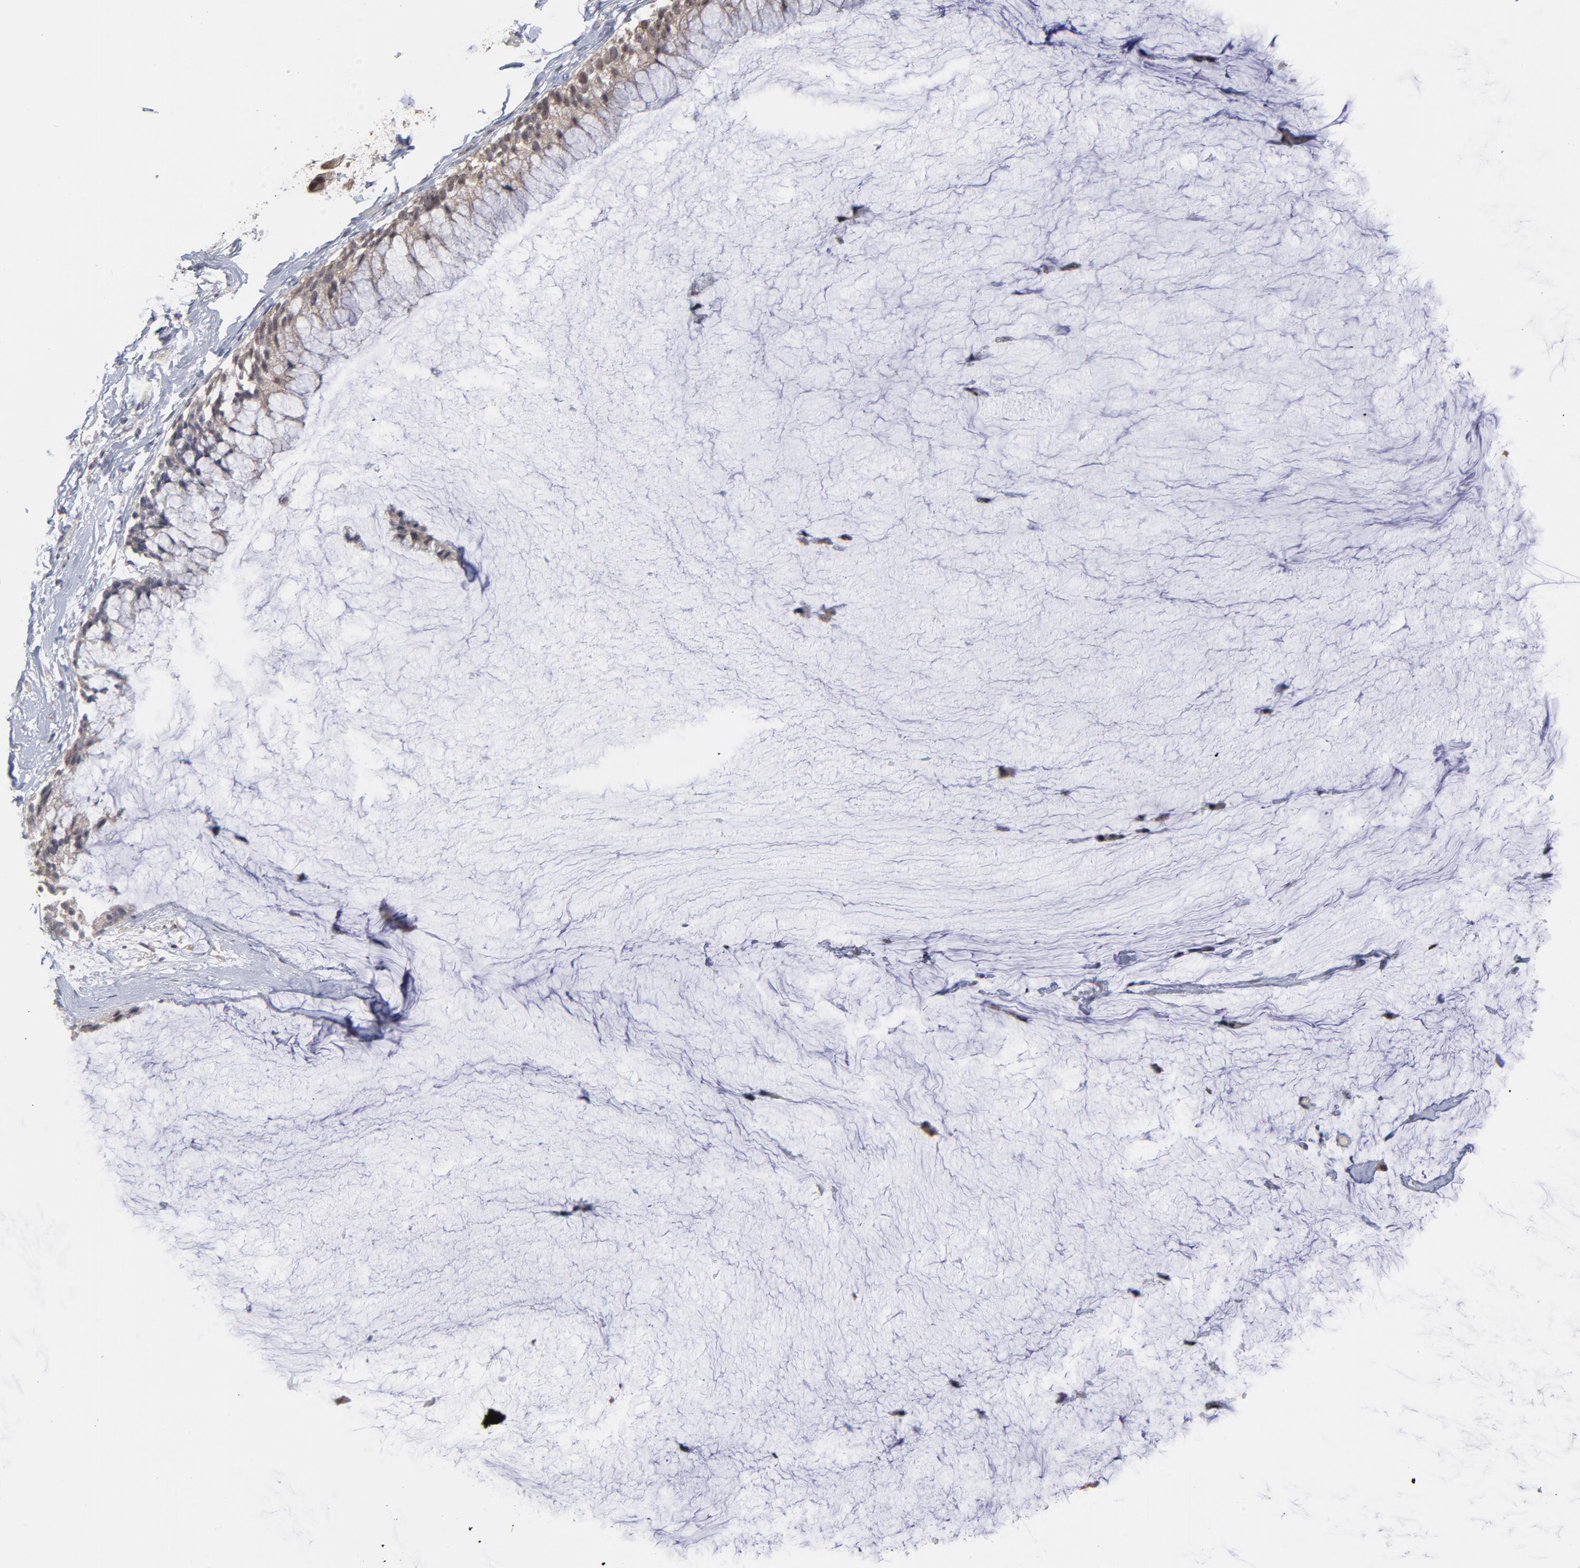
{"staining": {"intensity": "weak", "quantity": ">75%", "location": "cytoplasmic/membranous"}, "tissue": "ovarian cancer", "cell_type": "Tumor cells", "image_type": "cancer", "snomed": [{"axis": "morphology", "description": "Cystadenocarcinoma, mucinous, NOS"}, {"axis": "topography", "description": "Ovary"}], "caption": "Protein expression analysis of ovarian mucinous cystadenocarcinoma displays weak cytoplasmic/membranous expression in approximately >75% of tumor cells. (DAB IHC, brown staining for protein, blue staining for nuclei).", "gene": "OAS1", "patient": {"sex": "female", "age": 39}}